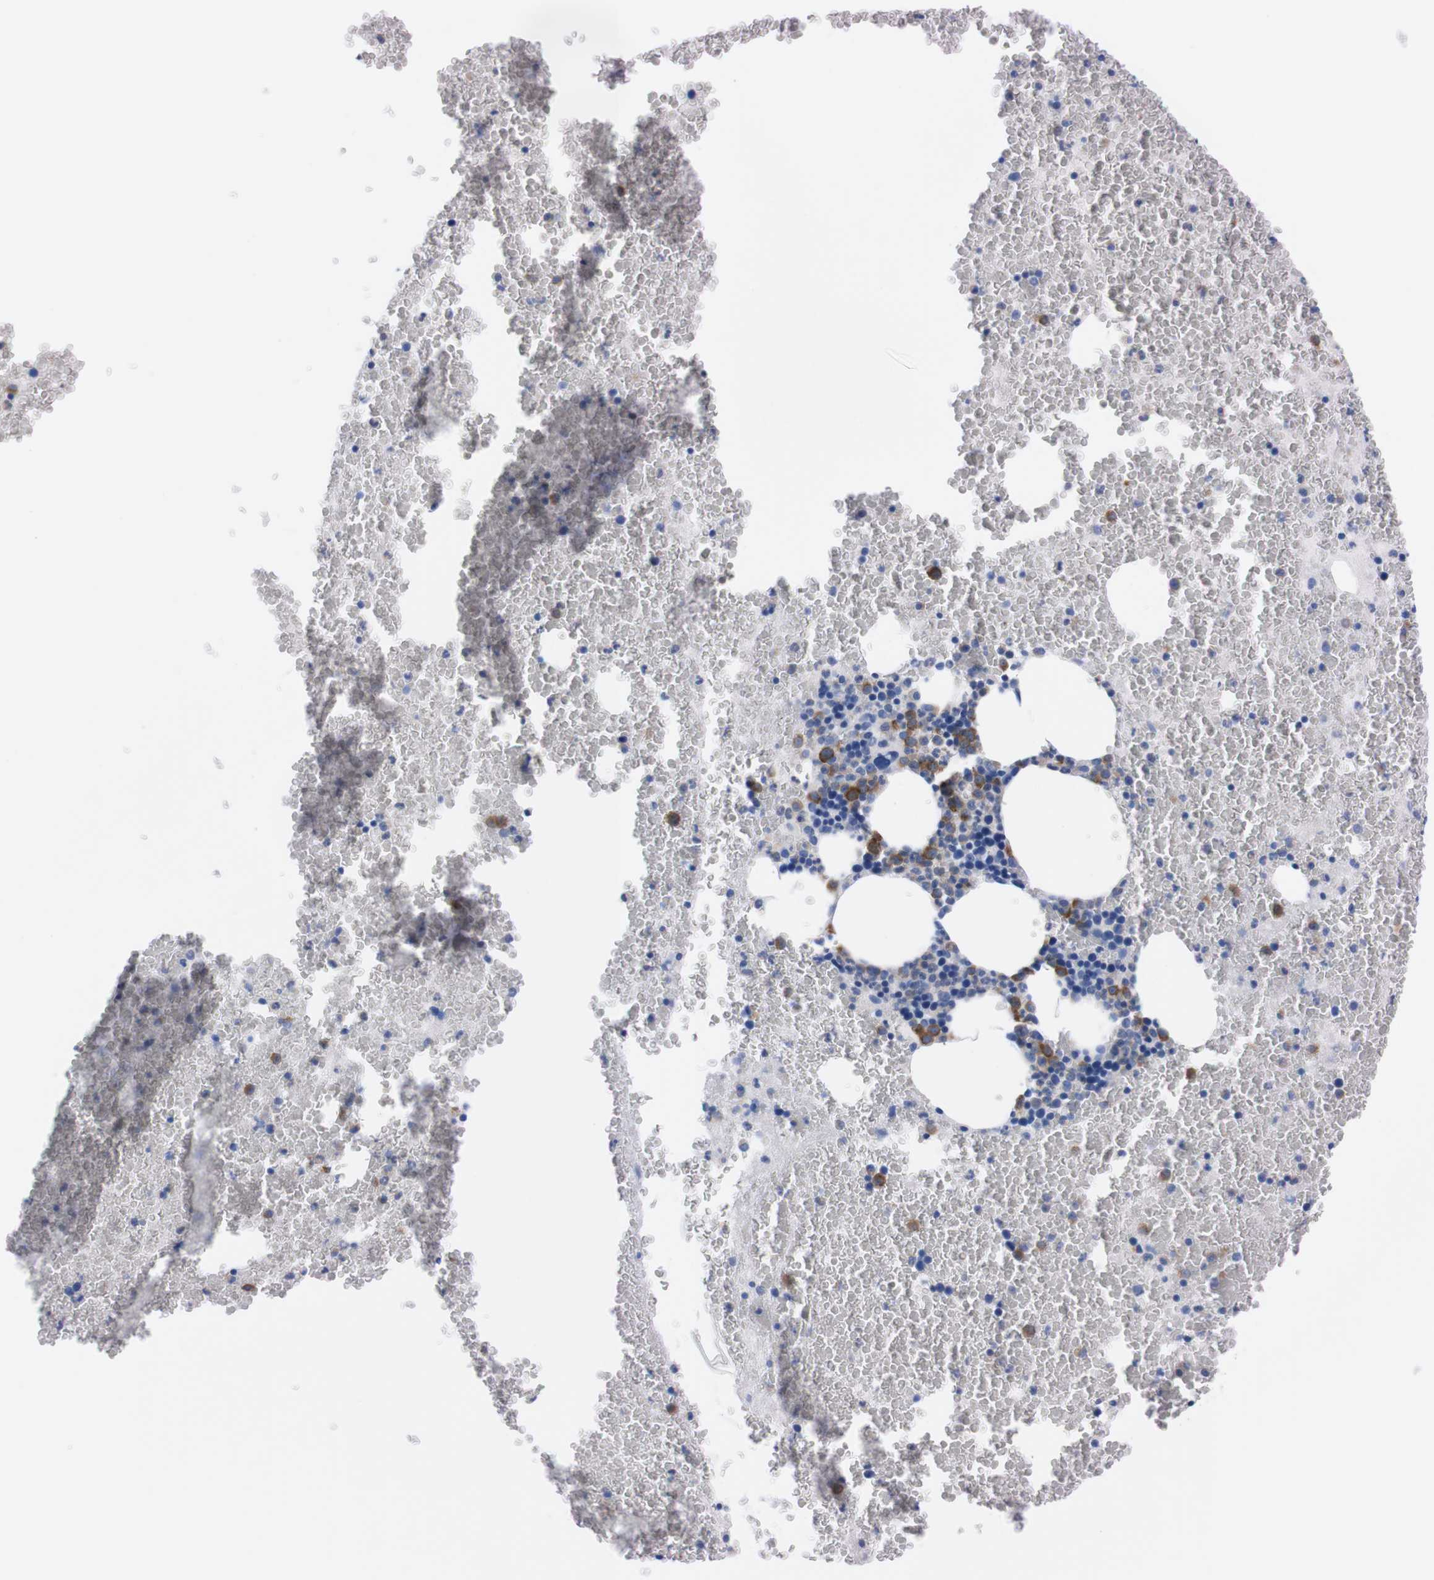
{"staining": {"intensity": "moderate", "quantity": "<25%", "location": "cytoplasmic/membranous"}, "tissue": "bone marrow", "cell_type": "Hematopoietic cells", "image_type": "normal", "snomed": [{"axis": "morphology", "description": "Normal tissue, NOS"}, {"axis": "morphology", "description": "Inflammation, NOS"}, {"axis": "topography", "description": "Bone marrow"}], "caption": "Immunohistochemical staining of benign bone marrow exhibits low levels of moderate cytoplasmic/membranous expression in about <25% of hematopoietic cells.", "gene": "TMEM243", "patient": {"sex": "male", "age": 47}}